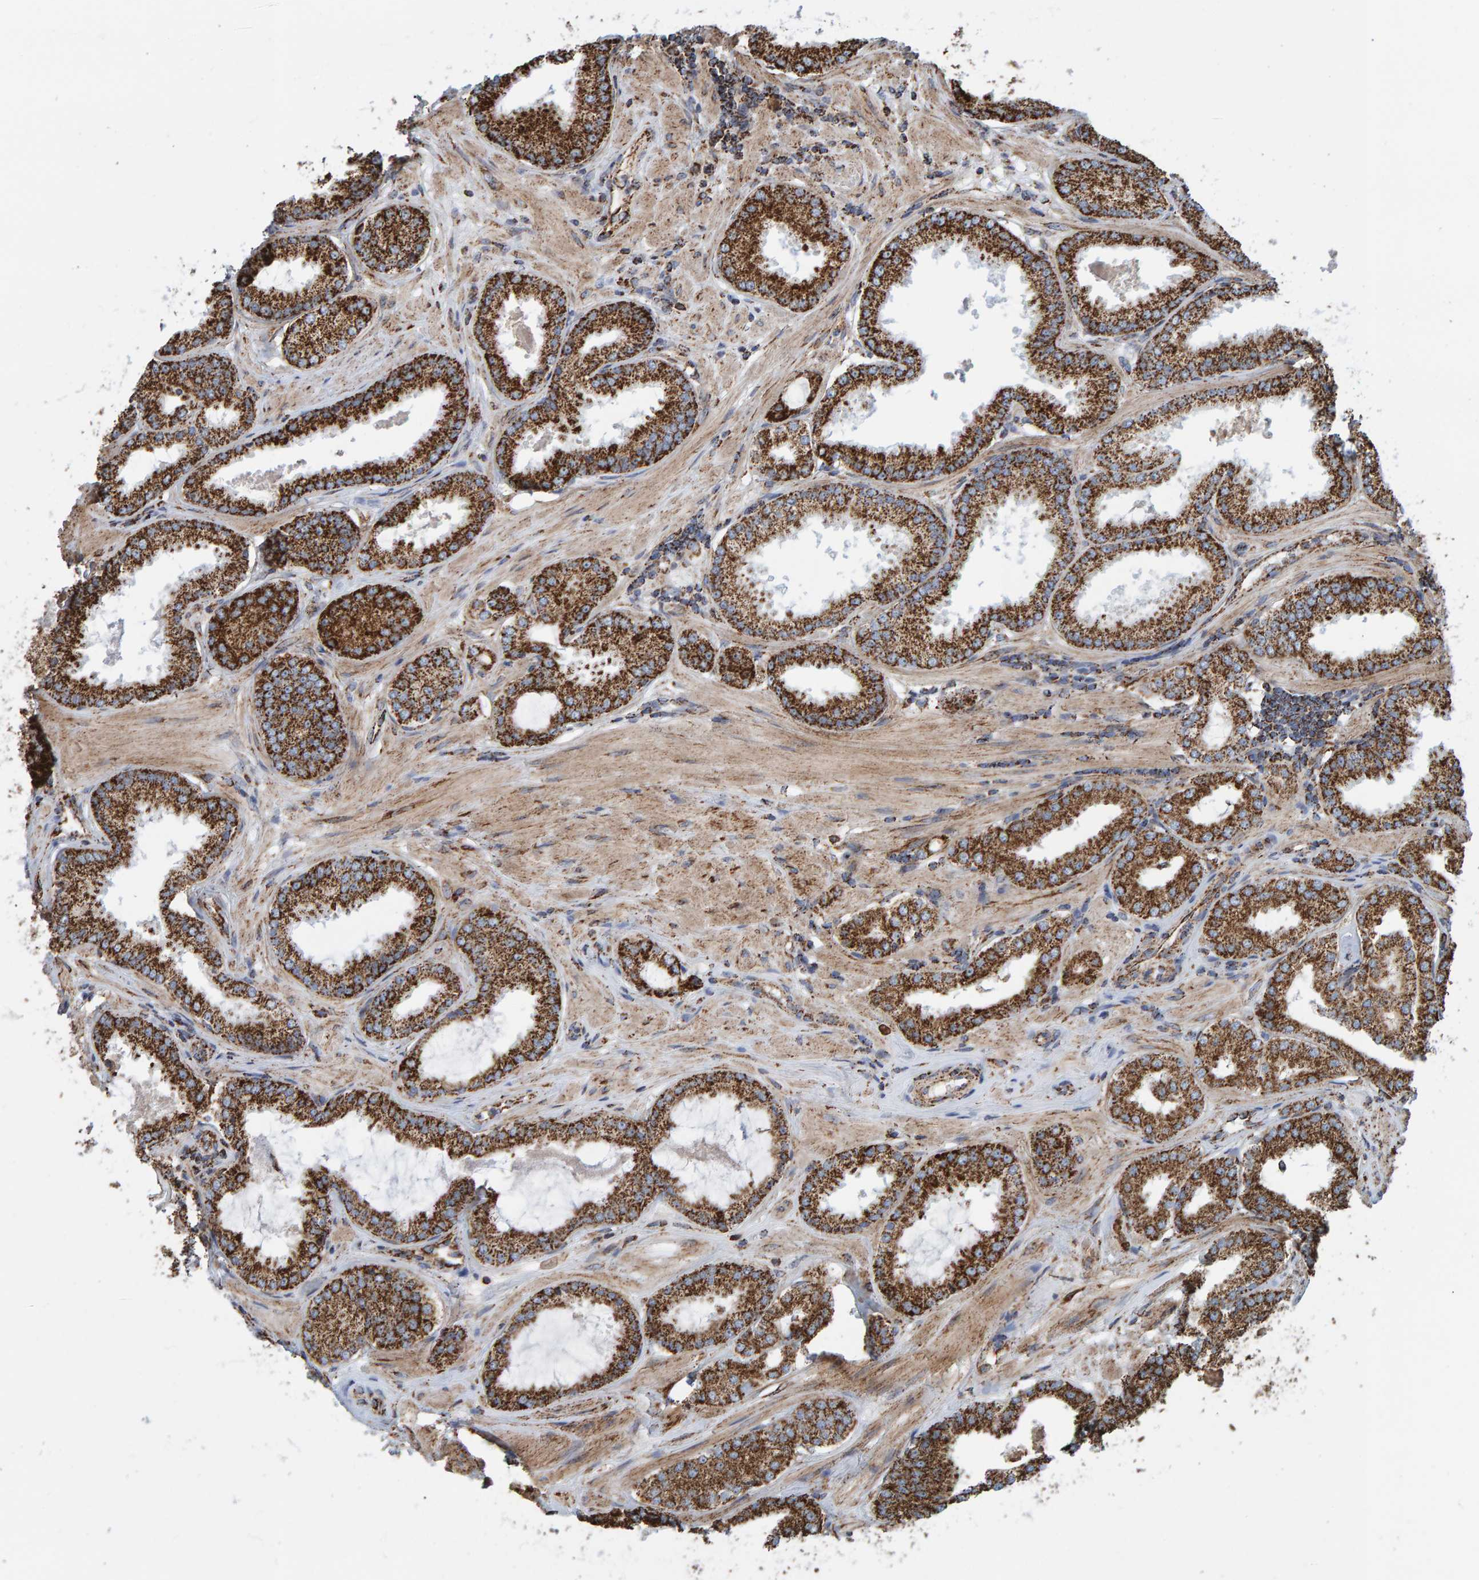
{"staining": {"intensity": "strong", "quantity": ">75%", "location": "cytoplasmic/membranous"}, "tissue": "prostate cancer", "cell_type": "Tumor cells", "image_type": "cancer", "snomed": [{"axis": "morphology", "description": "Adenocarcinoma, Low grade"}, {"axis": "topography", "description": "Prostate"}], "caption": "A brown stain shows strong cytoplasmic/membranous expression of a protein in prostate cancer tumor cells.", "gene": "MRPL45", "patient": {"sex": "male", "age": 62}}